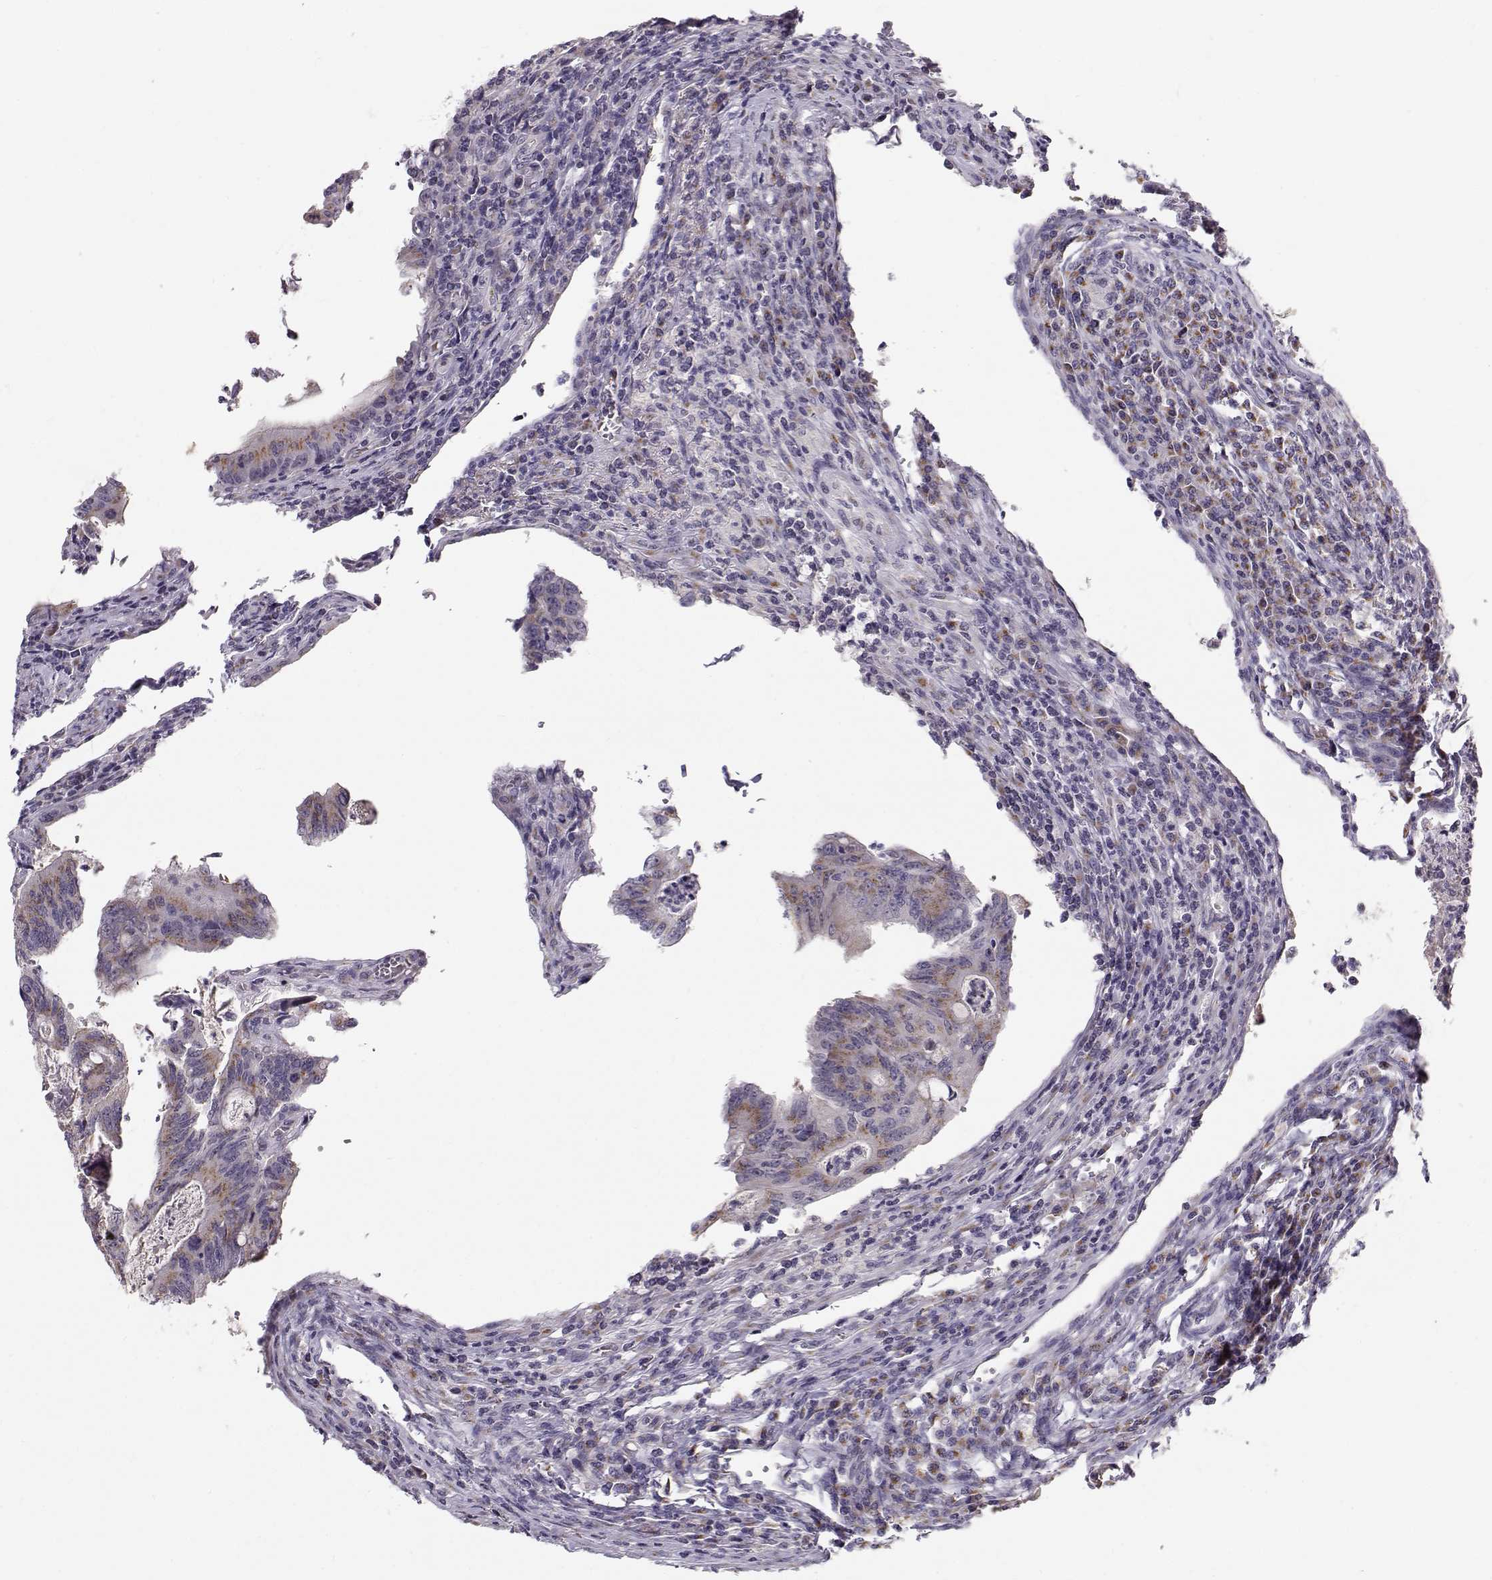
{"staining": {"intensity": "weak", "quantity": ">75%", "location": "cytoplasmic/membranous"}, "tissue": "colorectal cancer", "cell_type": "Tumor cells", "image_type": "cancer", "snomed": [{"axis": "morphology", "description": "Adenocarcinoma, NOS"}, {"axis": "topography", "description": "Colon"}], "caption": "DAB (3,3'-diaminobenzidine) immunohistochemical staining of colorectal cancer (adenocarcinoma) demonstrates weak cytoplasmic/membranous protein expression in approximately >75% of tumor cells.", "gene": "SLC4A5", "patient": {"sex": "female", "age": 70}}